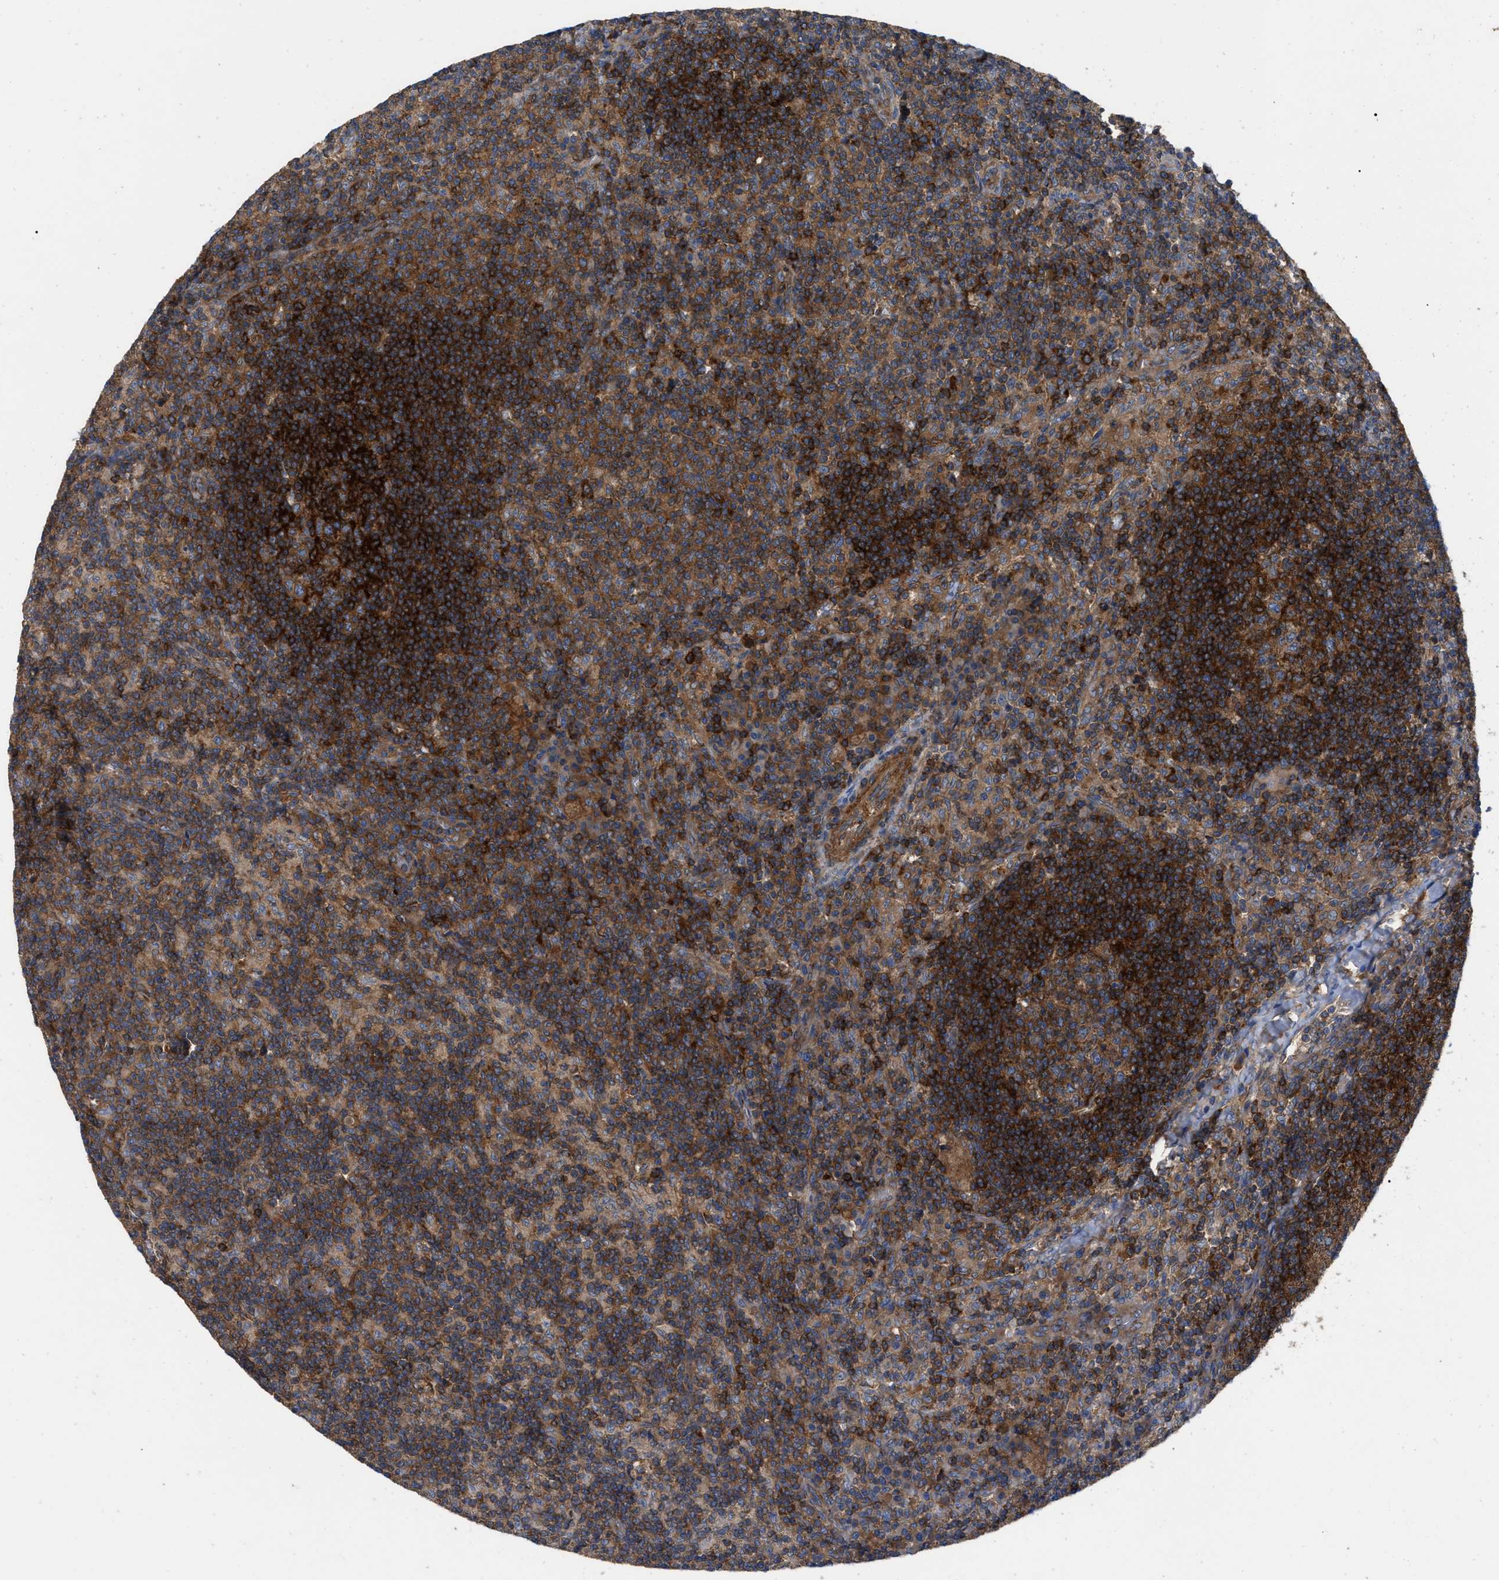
{"staining": {"intensity": "strong", "quantity": ">75%", "location": "cytoplasmic/membranous"}, "tissue": "lymph node", "cell_type": "Germinal center cells", "image_type": "normal", "snomed": [{"axis": "morphology", "description": "Normal tissue, NOS"}, {"axis": "morphology", "description": "Inflammation, NOS"}, {"axis": "topography", "description": "Lymph node"}], "caption": "Benign lymph node exhibits strong cytoplasmic/membranous positivity in approximately >75% of germinal center cells (DAB = brown stain, brightfield microscopy at high magnification)..", "gene": "RABEP1", "patient": {"sex": "male", "age": 55}}